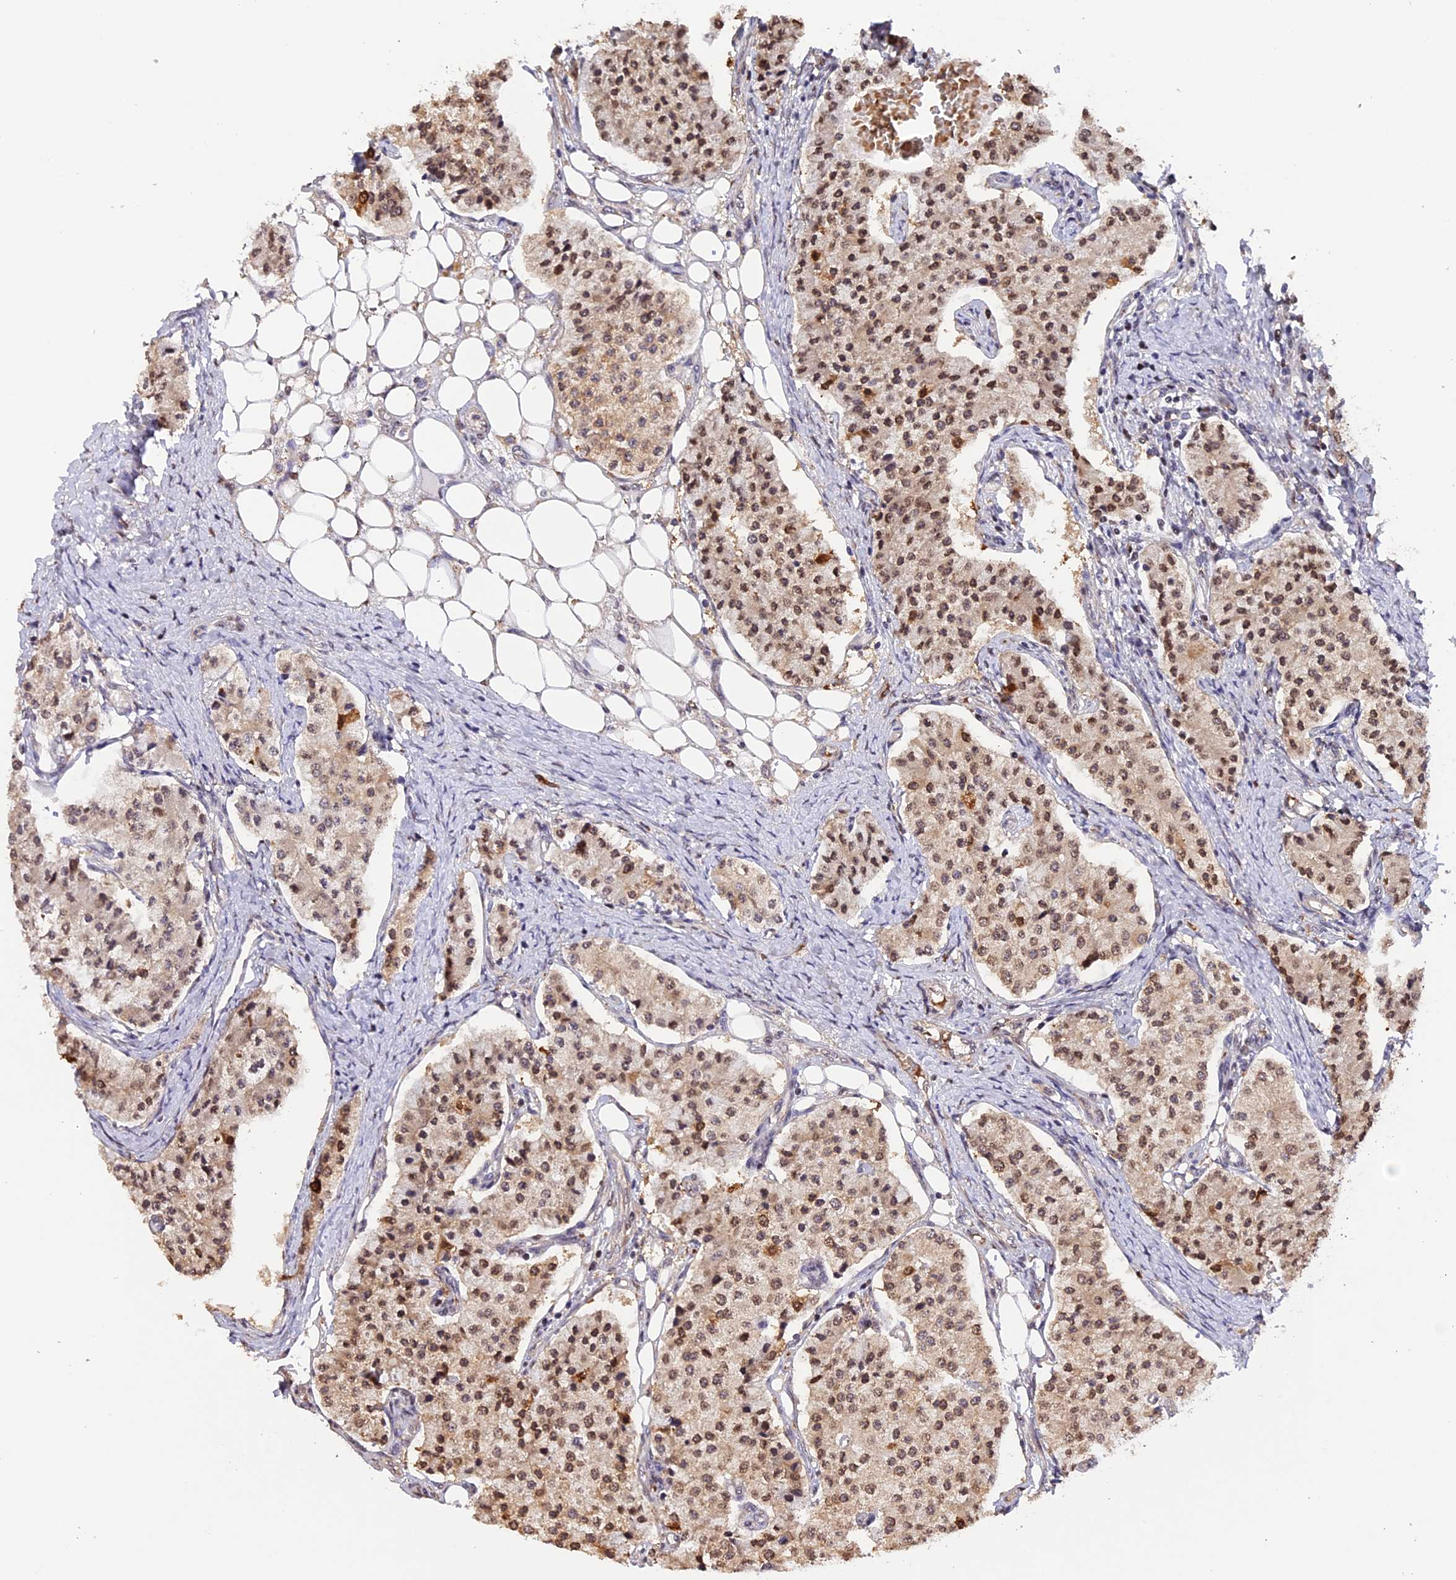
{"staining": {"intensity": "moderate", "quantity": ">75%", "location": "cytoplasmic/membranous,nuclear"}, "tissue": "carcinoid", "cell_type": "Tumor cells", "image_type": "cancer", "snomed": [{"axis": "morphology", "description": "Carcinoid, malignant, NOS"}, {"axis": "topography", "description": "Colon"}], "caption": "Carcinoid (malignant) stained for a protein displays moderate cytoplasmic/membranous and nuclear positivity in tumor cells. (IHC, brightfield microscopy, high magnification).", "gene": "HERPUD1", "patient": {"sex": "female", "age": 52}}